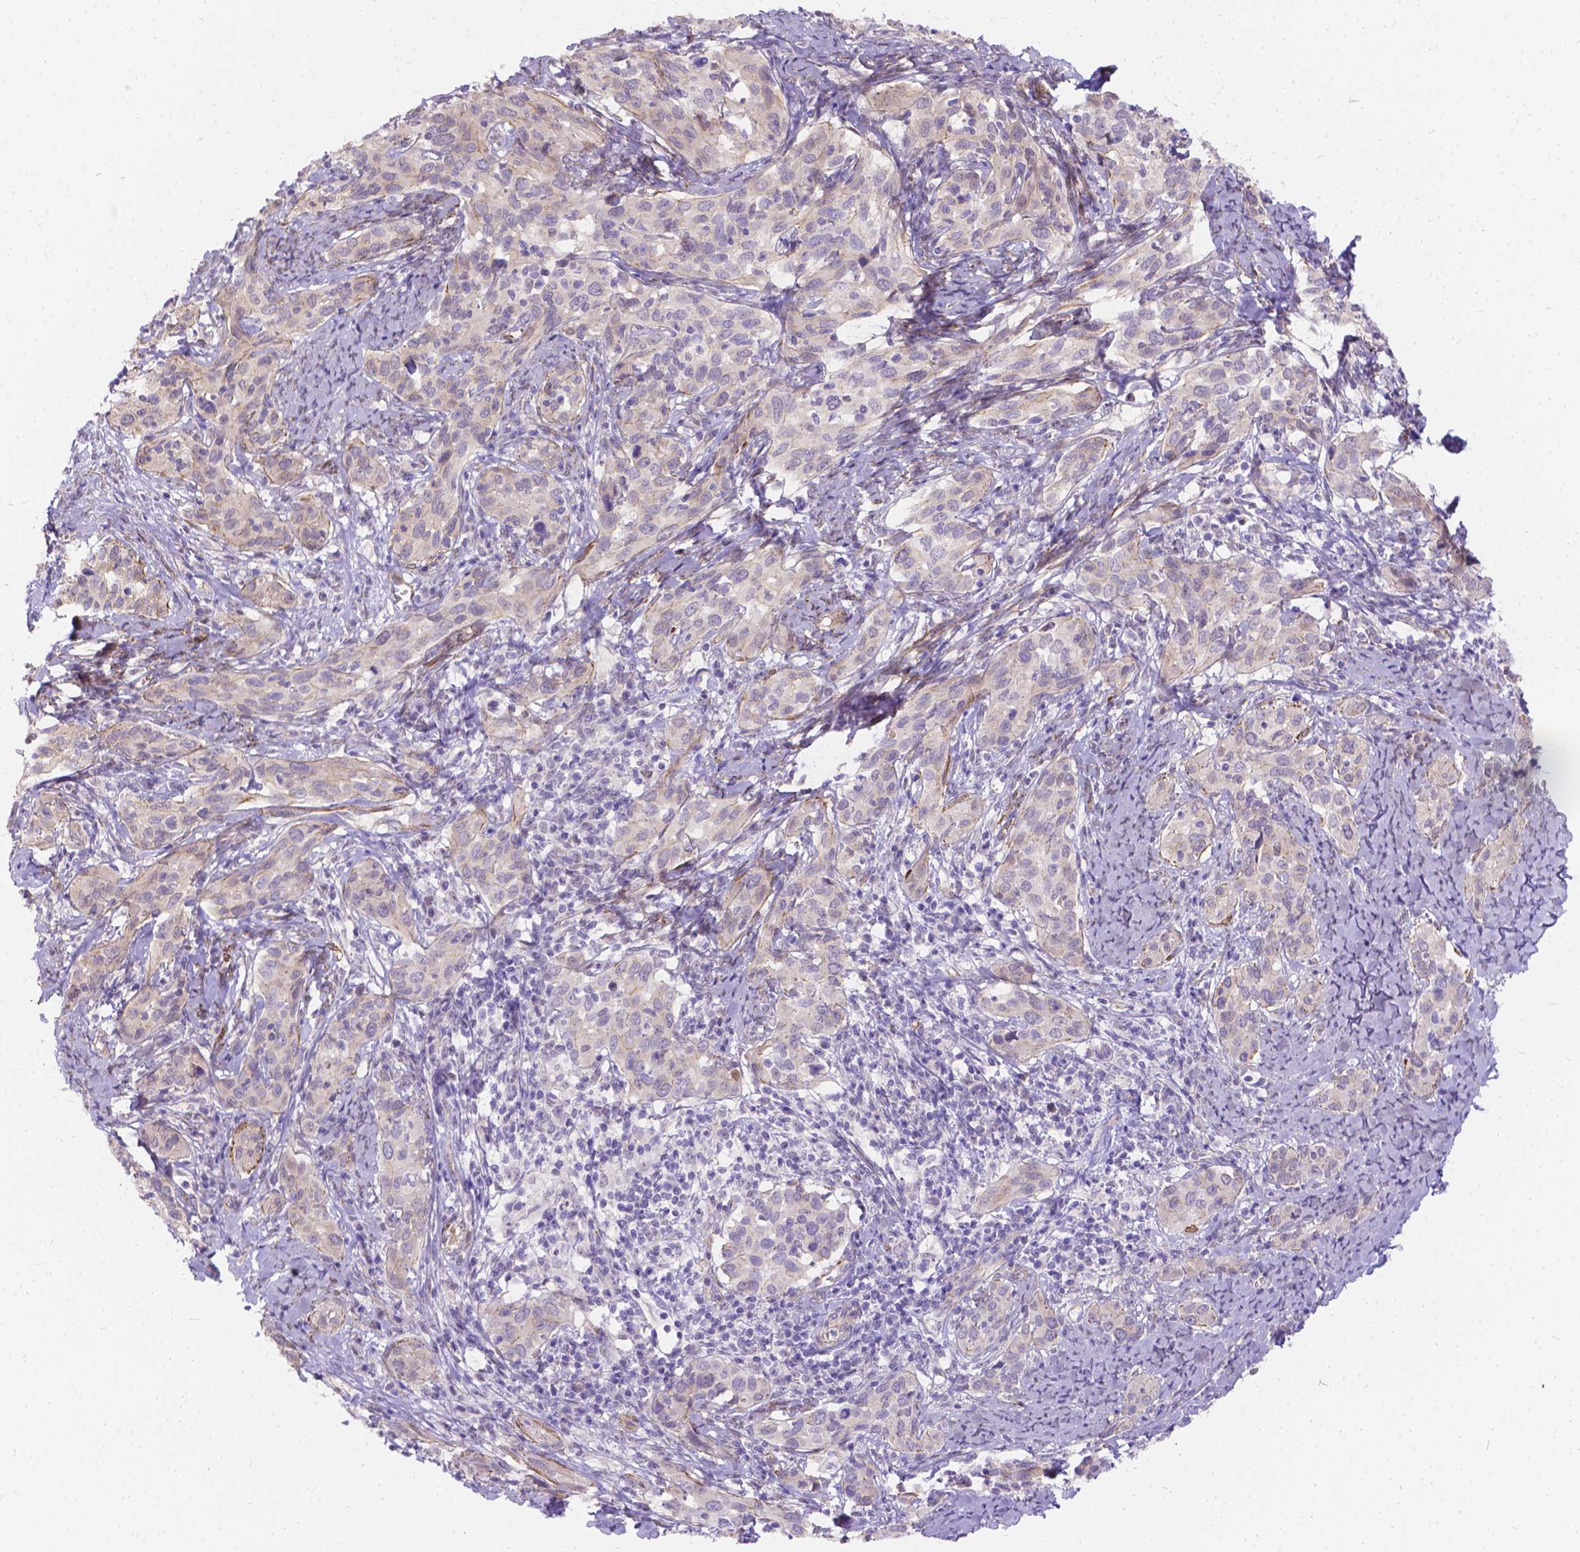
{"staining": {"intensity": "negative", "quantity": "none", "location": "none"}, "tissue": "cervical cancer", "cell_type": "Tumor cells", "image_type": "cancer", "snomed": [{"axis": "morphology", "description": "Squamous cell carcinoma, NOS"}, {"axis": "topography", "description": "Cervix"}], "caption": "Immunohistochemistry (IHC) histopathology image of human cervical cancer stained for a protein (brown), which shows no staining in tumor cells.", "gene": "PALS1", "patient": {"sex": "female", "age": 51}}